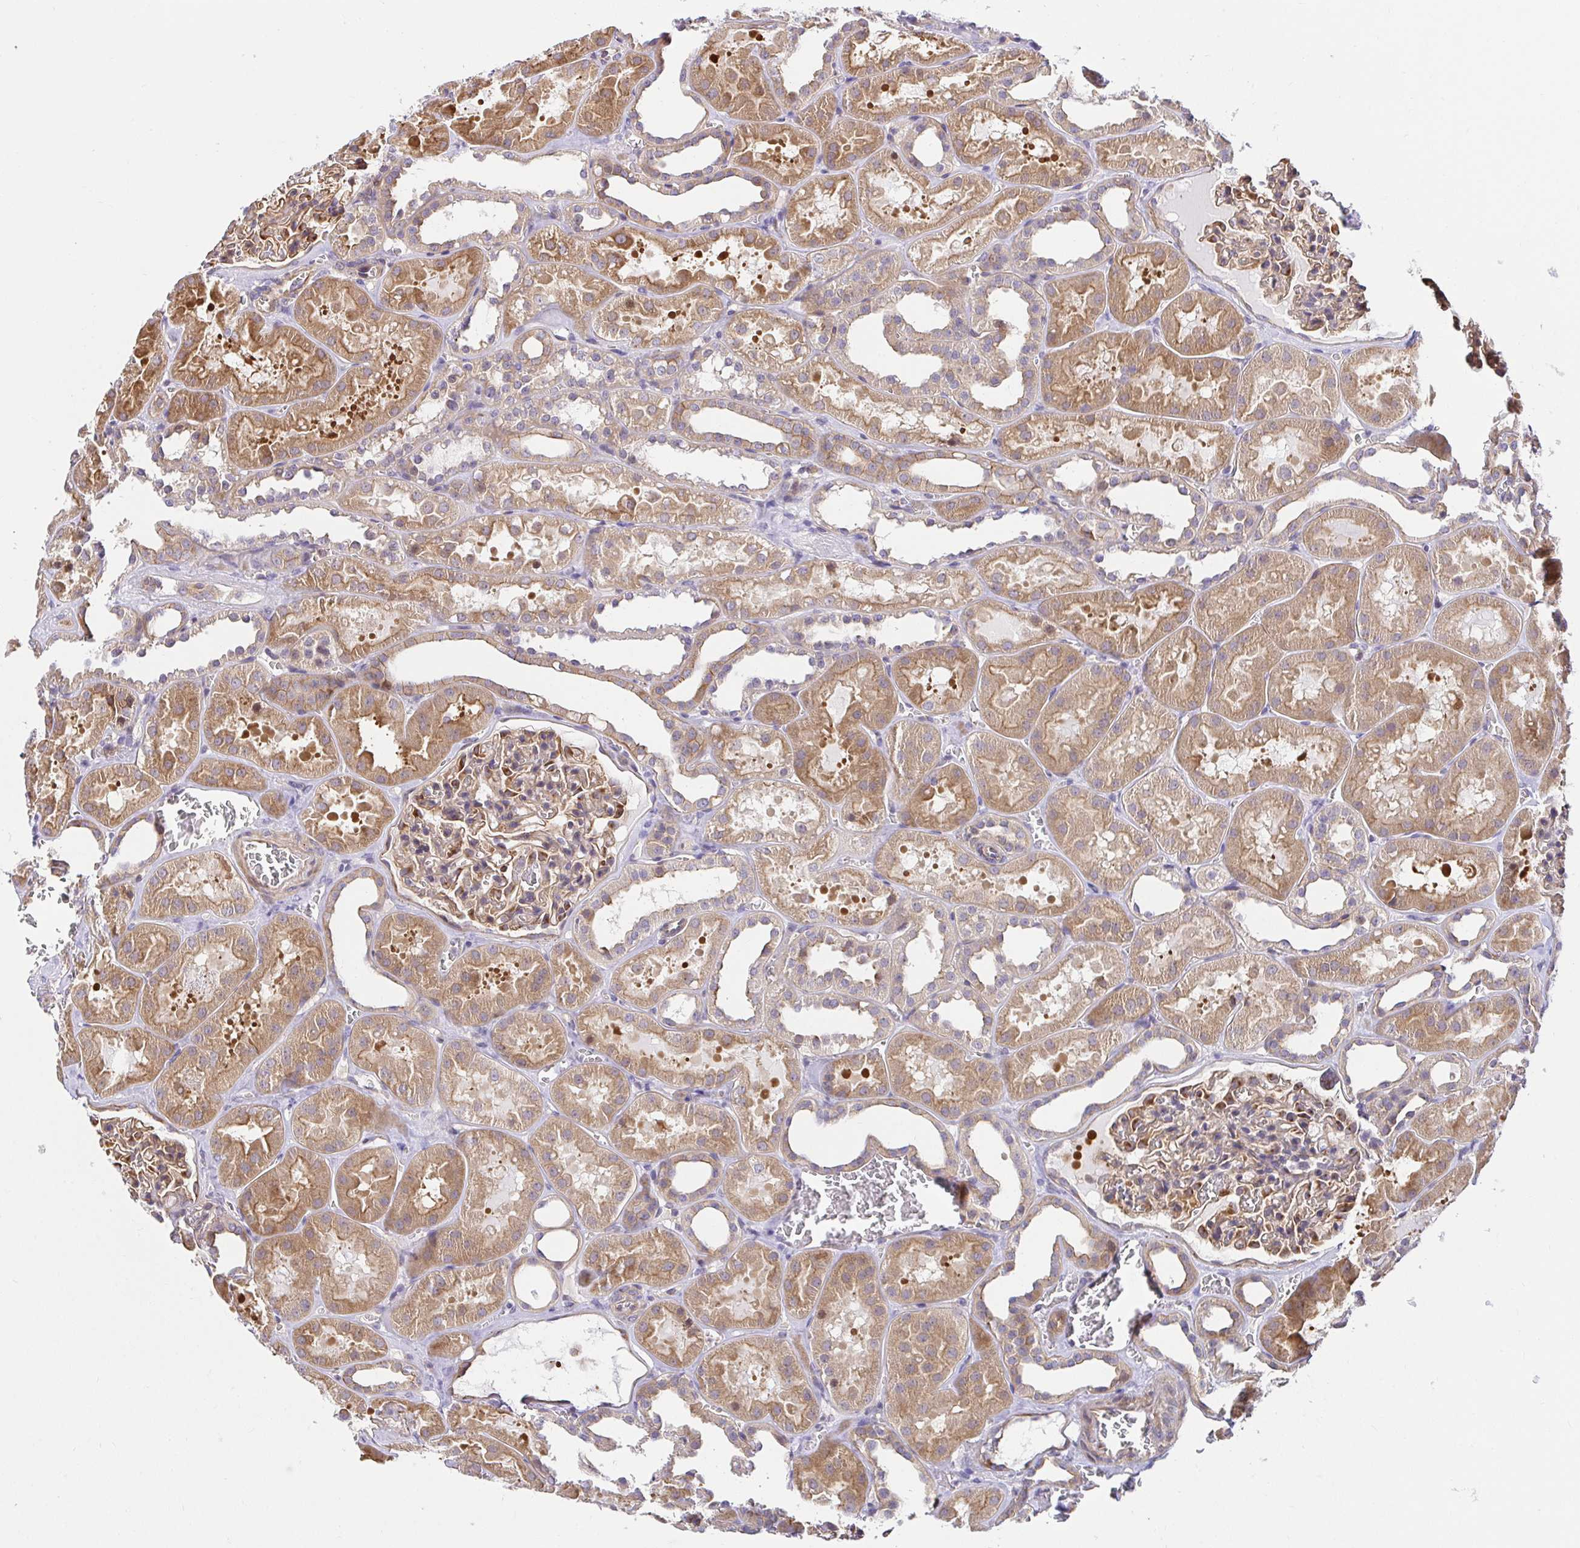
{"staining": {"intensity": "weak", "quantity": ">75%", "location": "cytoplasmic/membranous"}, "tissue": "kidney", "cell_type": "Cells in glomeruli", "image_type": "normal", "snomed": [{"axis": "morphology", "description": "Normal tissue, NOS"}, {"axis": "topography", "description": "Kidney"}], "caption": "Kidney was stained to show a protein in brown. There is low levels of weak cytoplasmic/membranous staining in about >75% of cells in glomeruli. Nuclei are stained in blue.", "gene": "TRIM55", "patient": {"sex": "female", "age": 41}}